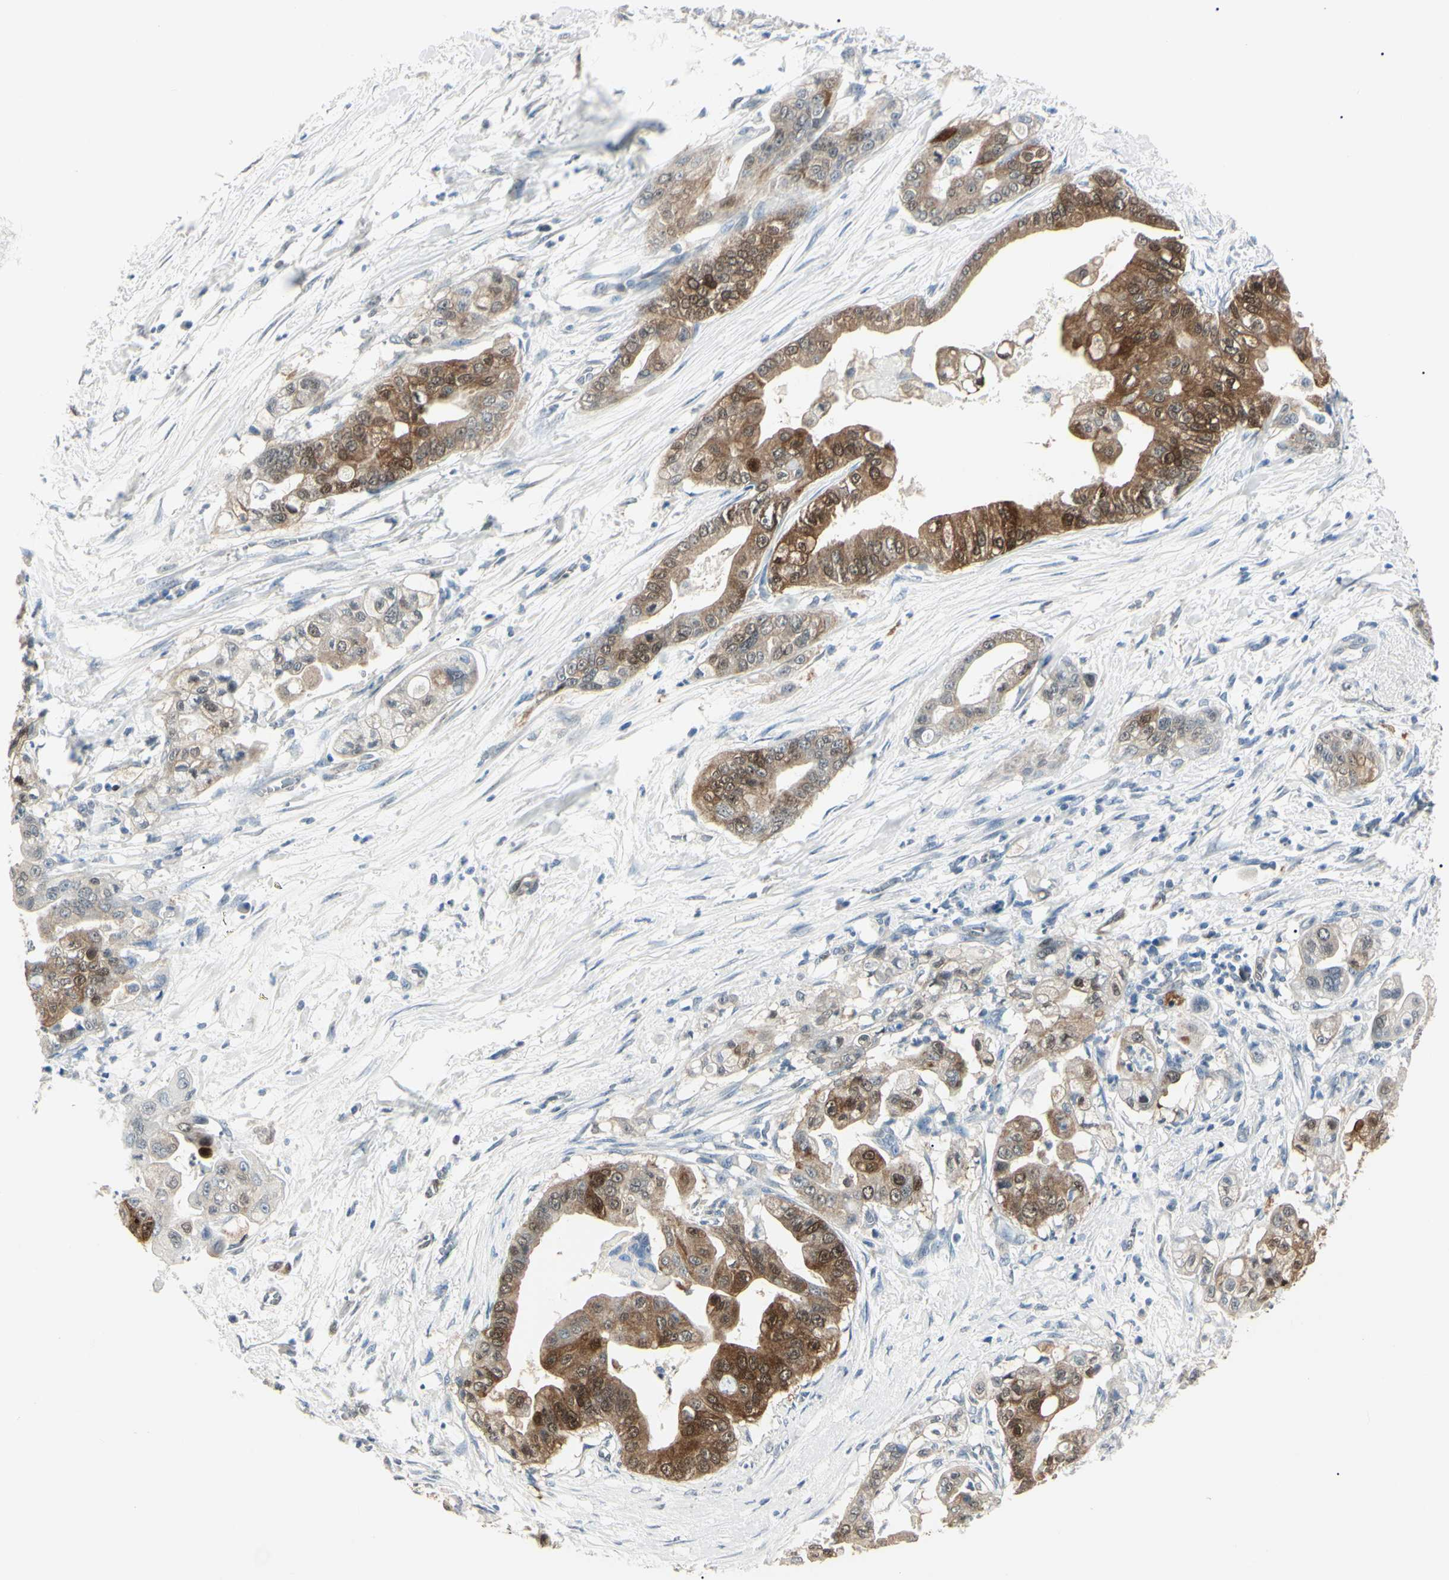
{"staining": {"intensity": "moderate", "quantity": "25%-75%", "location": "cytoplasmic/membranous,nuclear"}, "tissue": "pancreatic cancer", "cell_type": "Tumor cells", "image_type": "cancer", "snomed": [{"axis": "morphology", "description": "Adenocarcinoma, NOS"}, {"axis": "topography", "description": "Pancreas"}], "caption": "Pancreatic cancer was stained to show a protein in brown. There is medium levels of moderate cytoplasmic/membranous and nuclear expression in approximately 25%-75% of tumor cells.", "gene": "AKR1C3", "patient": {"sex": "female", "age": 75}}